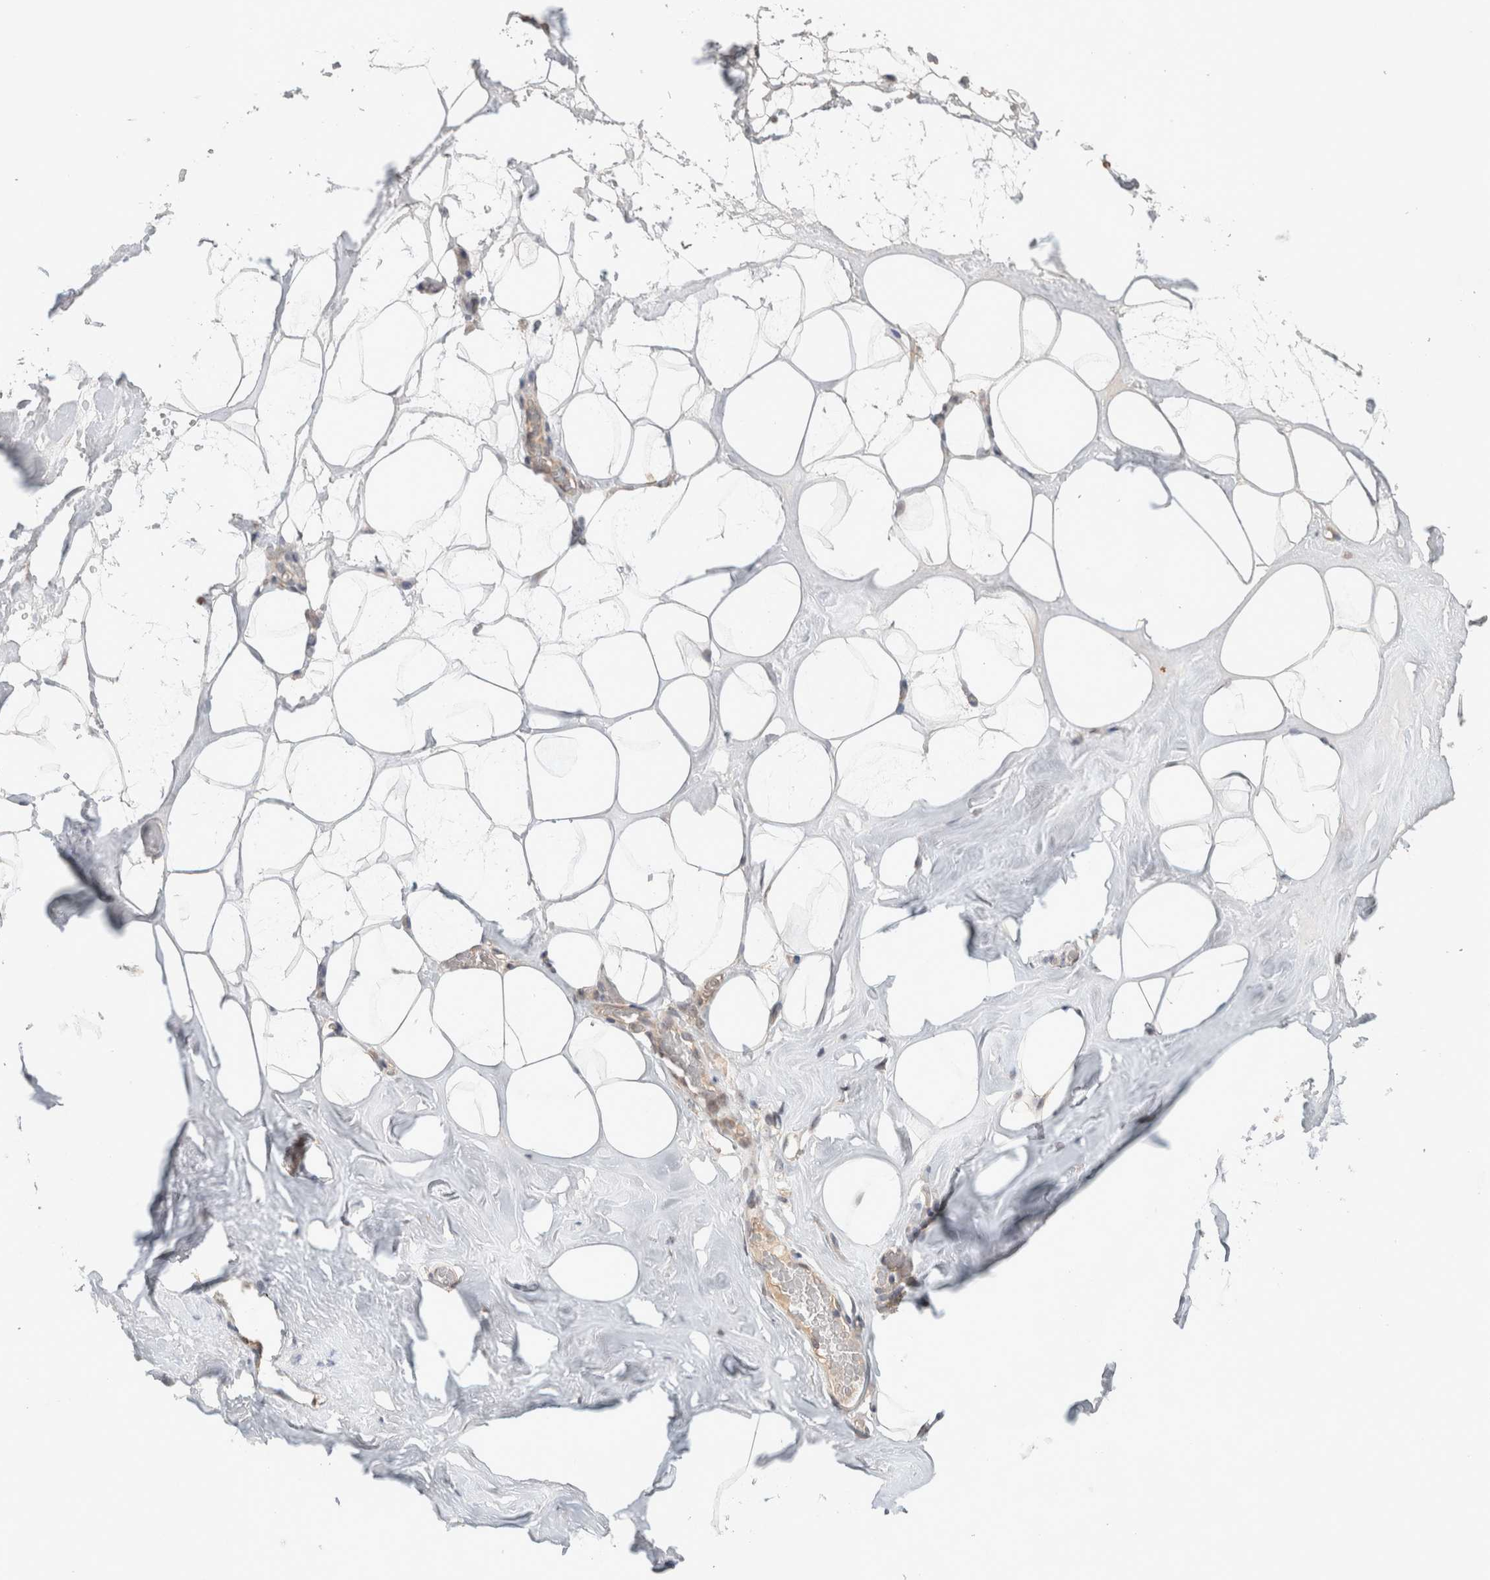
{"staining": {"intensity": "negative", "quantity": "none", "location": "none"}, "tissue": "adipose tissue", "cell_type": "Adipocytes", "image_type": "normal", "snomed": [{"axis": "morphology", "description": "Normal tissue, NOS"}, {"axis": "morphology", "description": "Fibrosis, NOS"}, {"axis": "topography", "description": "Breast"}, {"axis": "topography", "description": "Adipose tissue"}], "caption": "Immunohistochemistry image of normal human adipose tissue stained for a protein (brown), which demonstrates no staining in adipocytes. (DAB (3,3'-diaminobenzidine) immunohistochemistry (IHC), high magnification).", "gene": "SYDE2", "patient": {"sex": "female", "age": 39}}